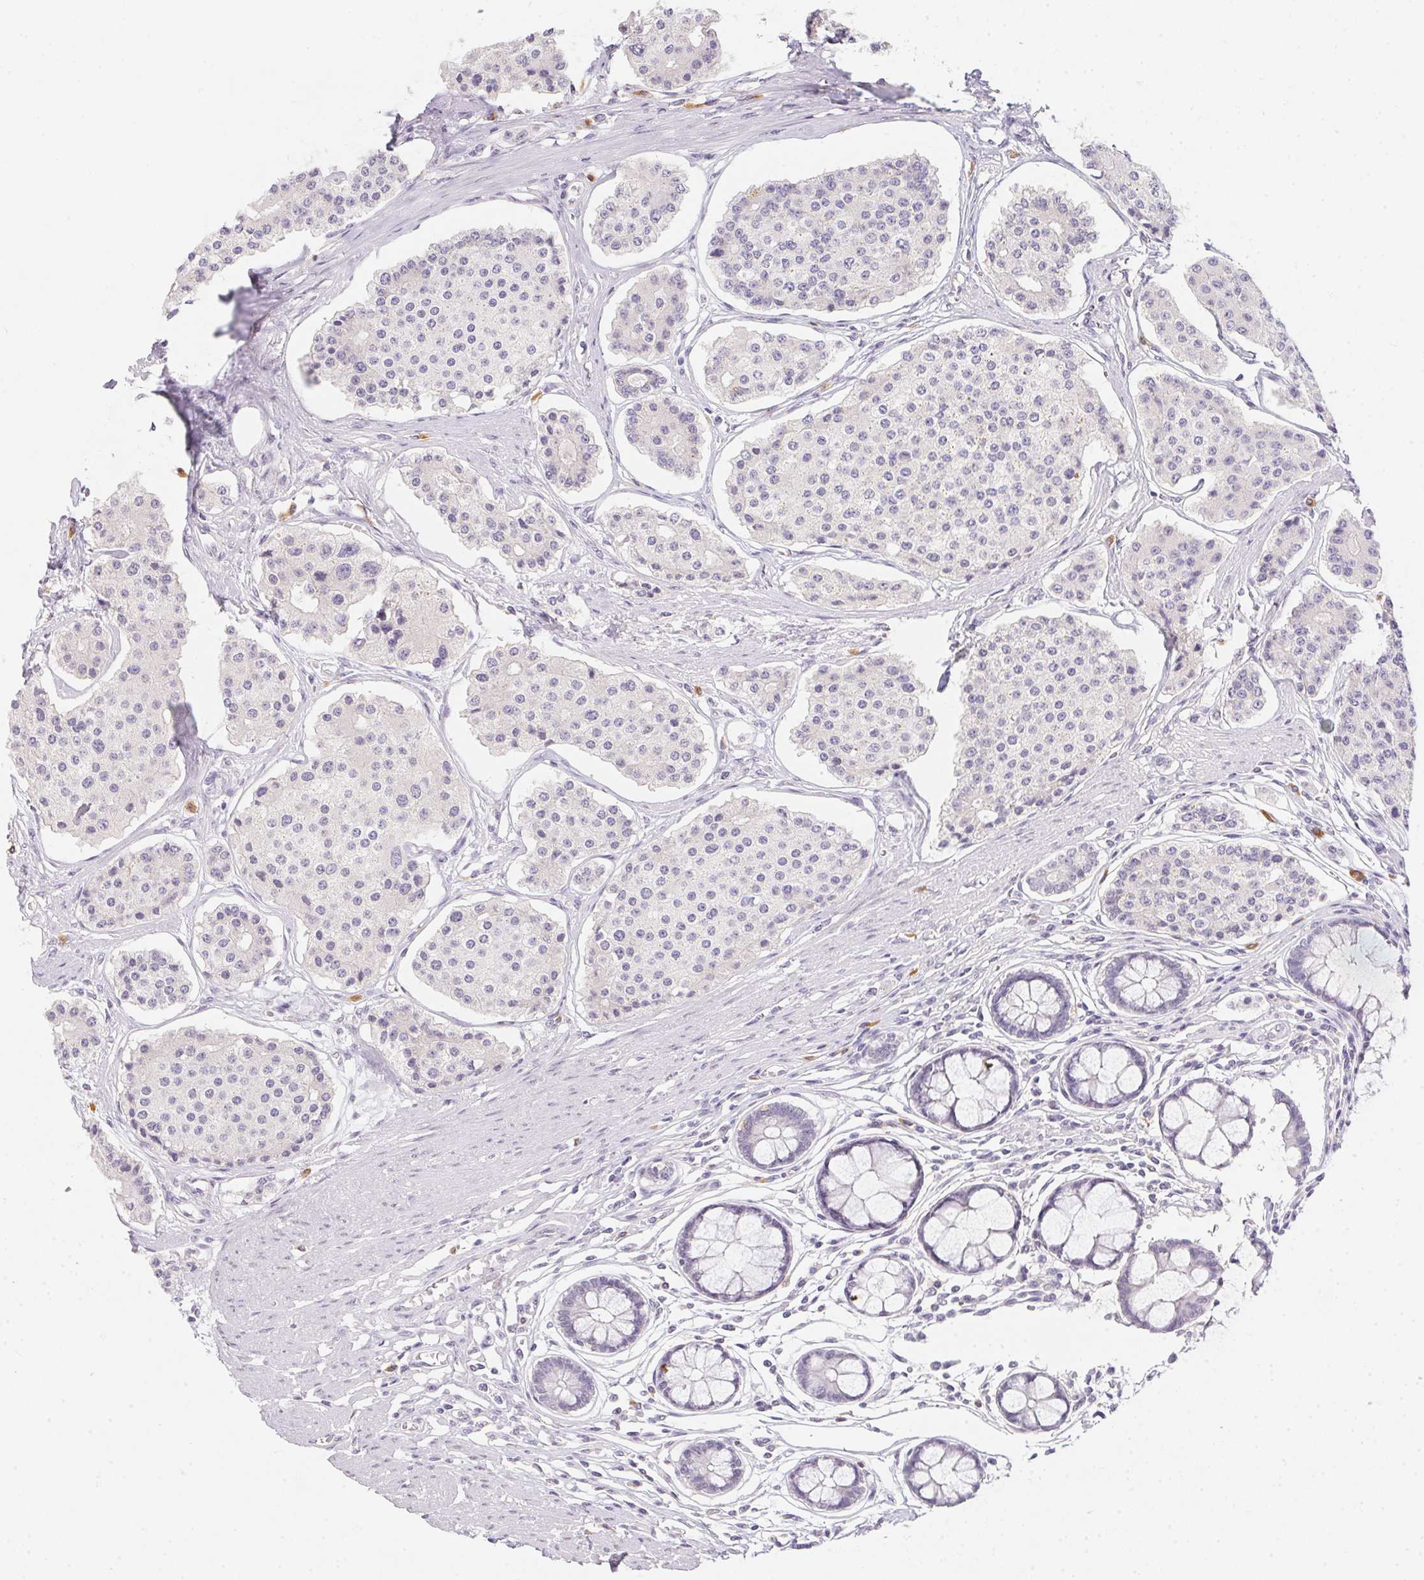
{"staining": {"intensity": "negative", "quantity": "none", "location": "none"}, "tissue": "carcinoid", "cell_type": "Tumor cells", "image_type": "cancer", "snomed": [{"axis": "morphology", "description": "Carcinoid, malignant, NOS"}, {"axis": "topography", "description": "Small intestine"}], "caption": "This is an IHC histopathology image of human malignant carcinoid. There is no positivity in tumor cells.", "gene": "MORC1", "patient": {"sex": "female", "age": 65}}